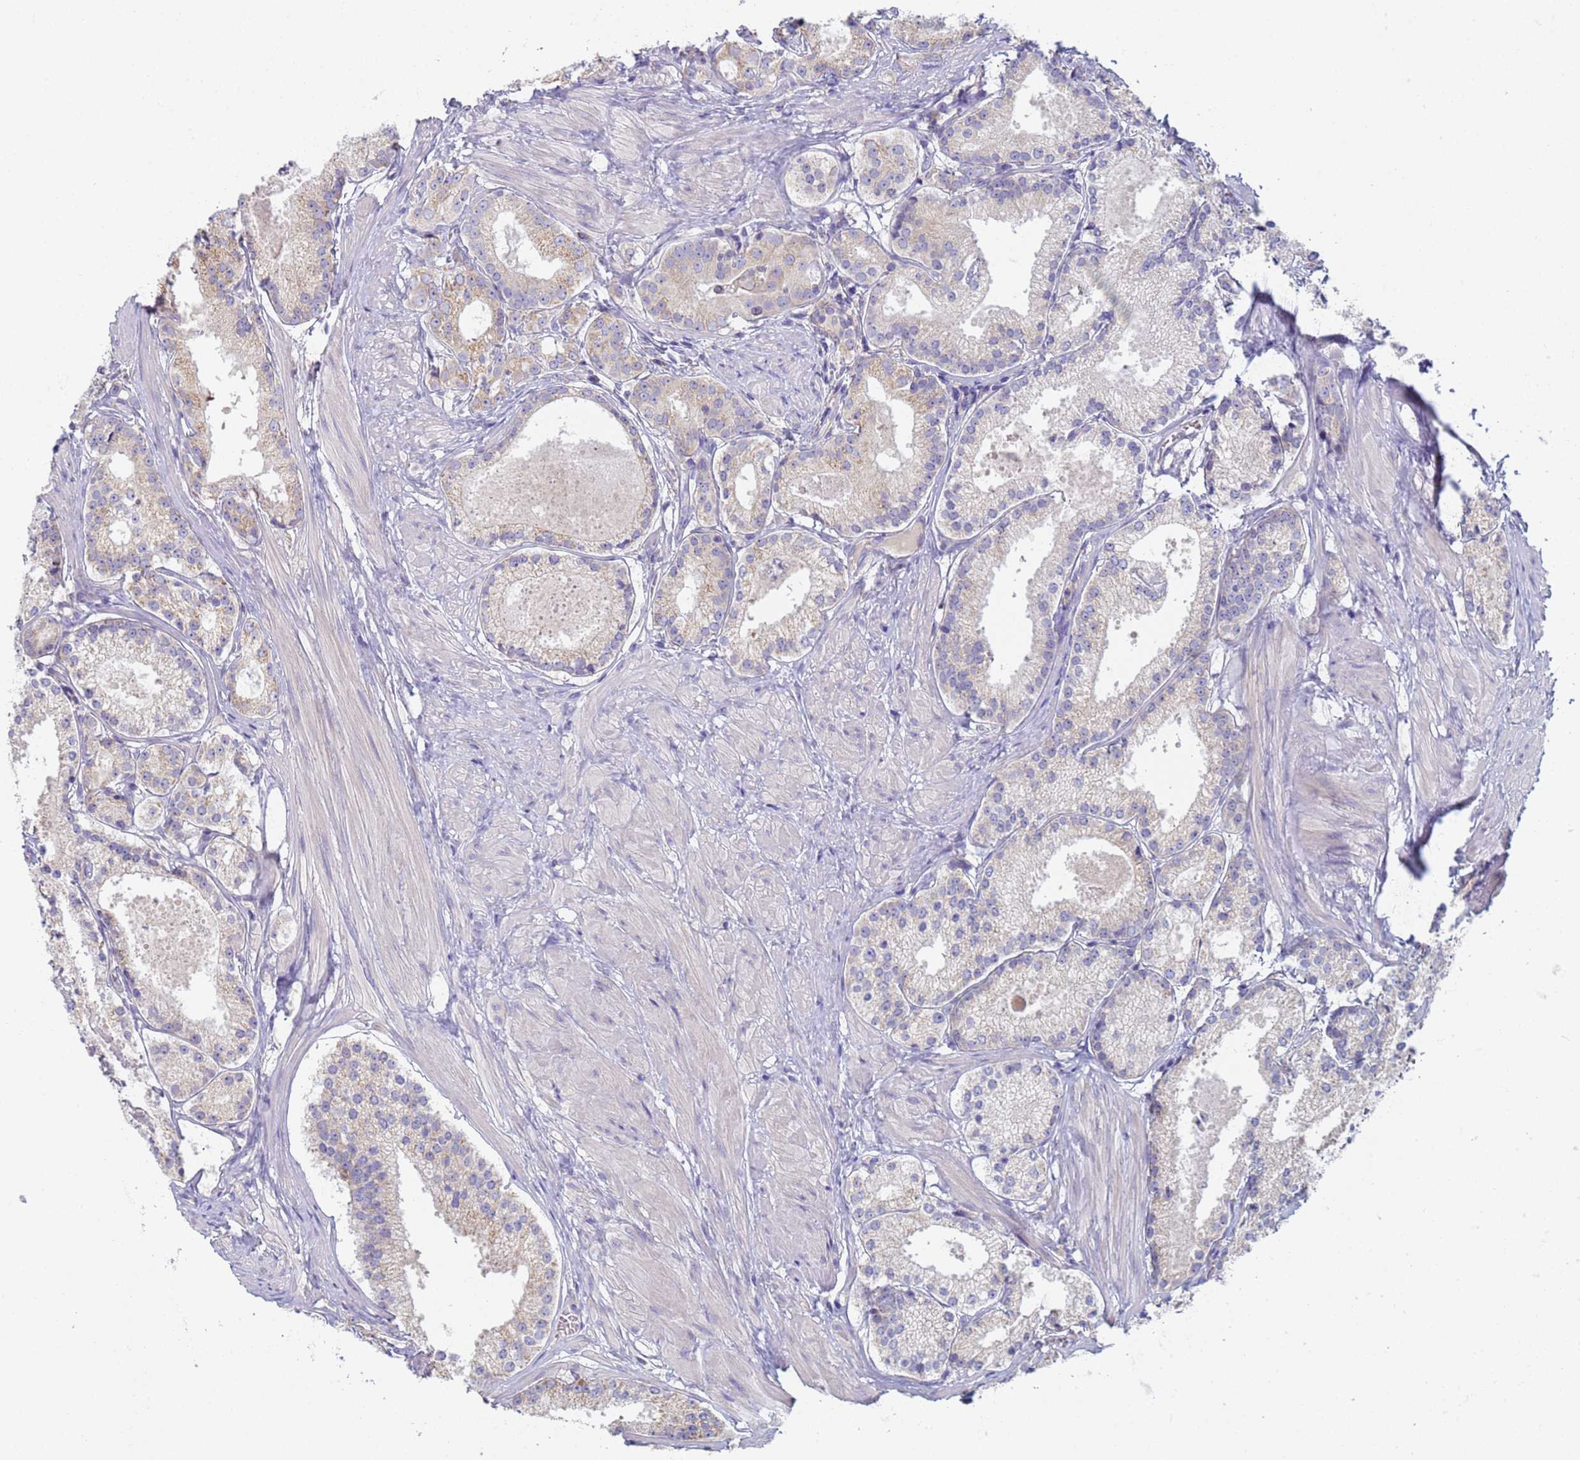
{"staining": {"intensity": "weak", "quantity": "<25%", "location": "cytoplasmic/membranous"}, "tissue": "prostate cancer", "cell_type": "Tumor cells", "image_type": "cancer", "snomed": [{"axis": "morphology", "description": "Adenocarcinoma, Low grade"}, {"axis": "topography", "description": "Prostate"}], "caption": "Prostate cancer (adenocarcinoma (low-grade)) stained for a protein using immunohistochemistry (IHC) exhibits no positivity tumor cells.", "gene": "CR1", "patient": {"sex": "male", "age": 57}}